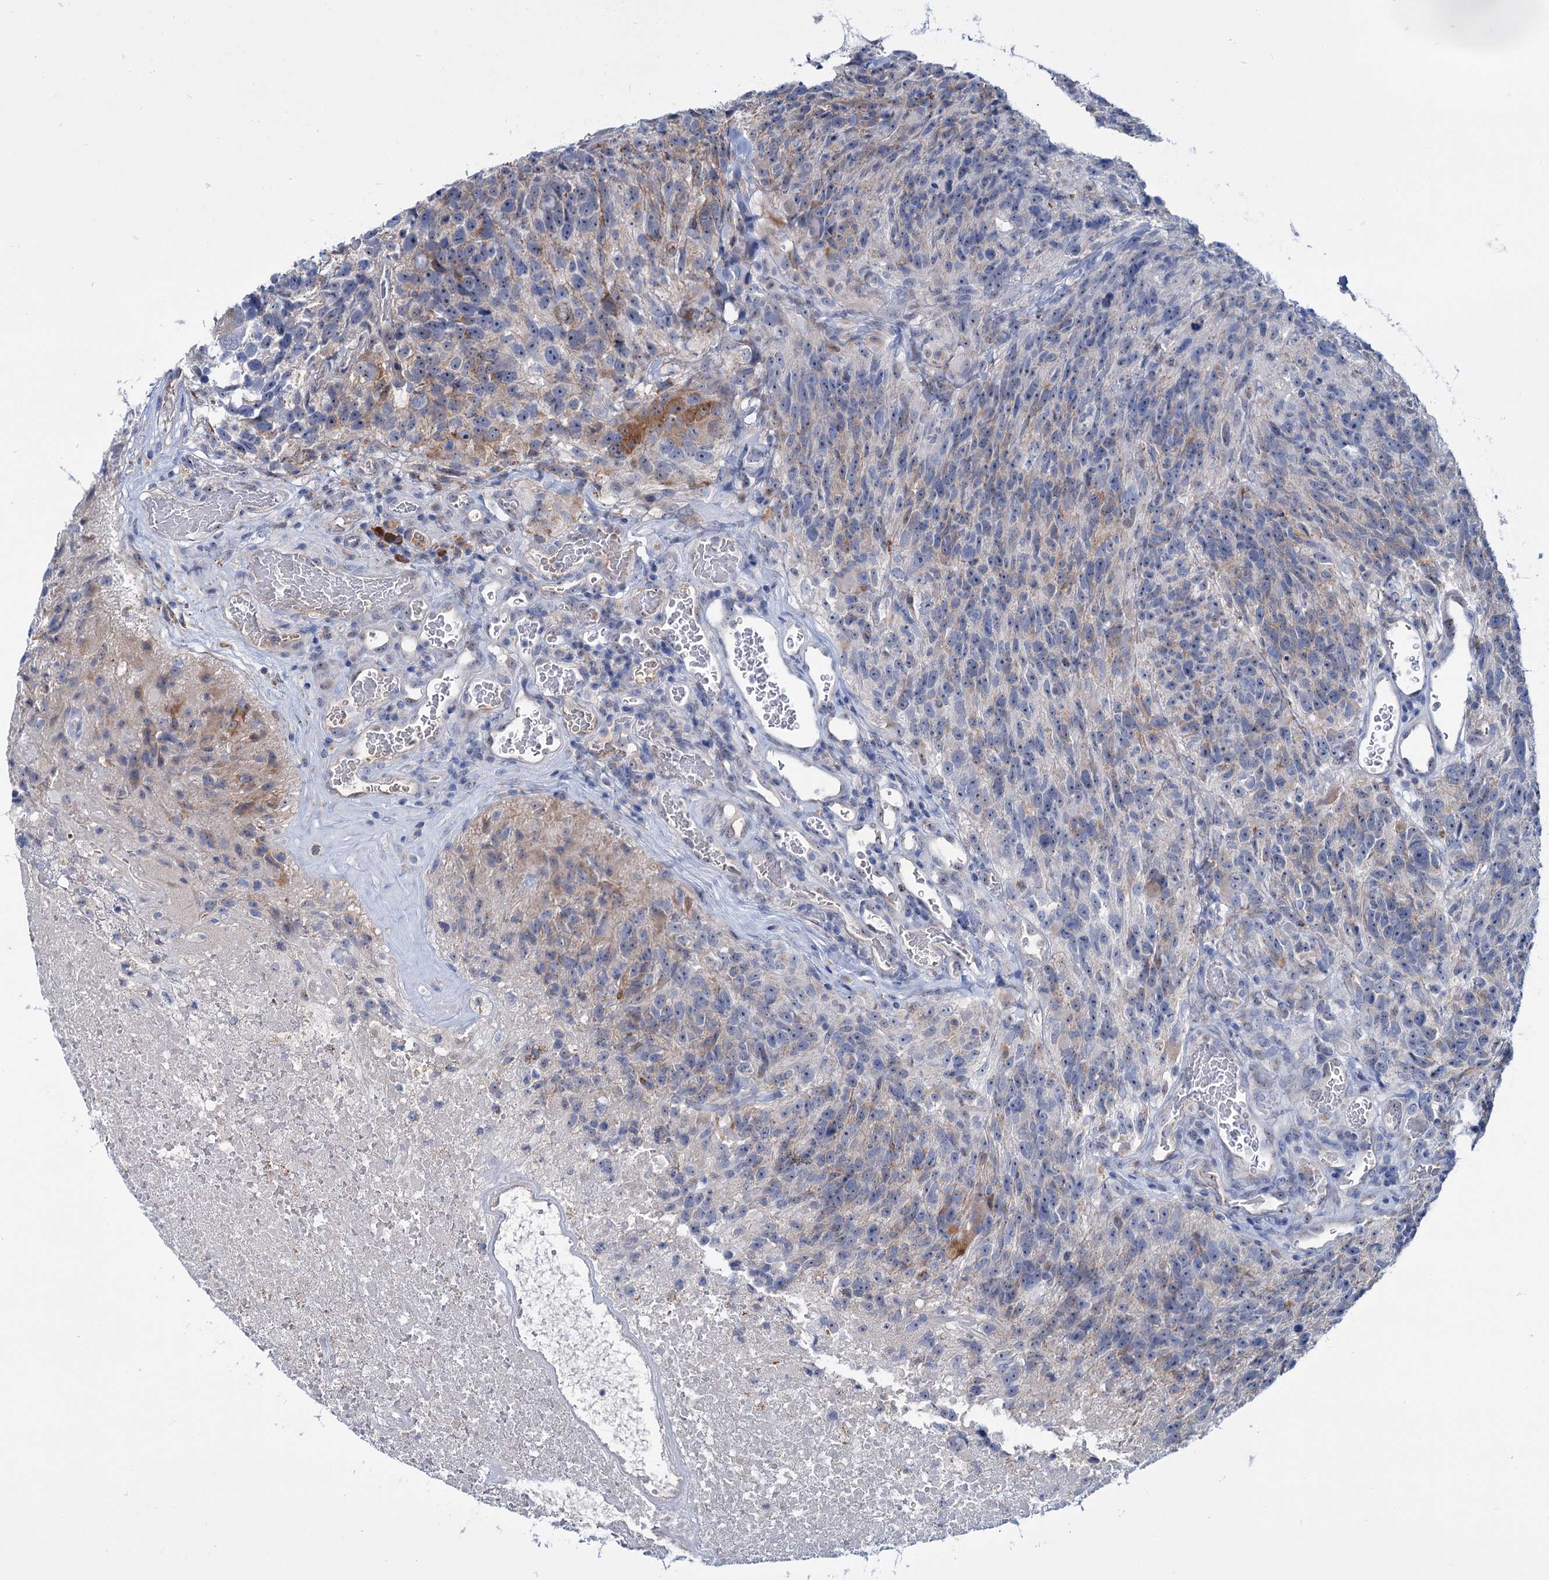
{"staining": {"intensity": "weak", "quantity": "<25%", "location": "cytoplasmic/membranous"}, "tissue": "glioma", "cell_type": "Tumor cells", "image_type": "cancer", "snomed": [{"axis": "morphology", "description": "Glioma, malignant, High grade"}, {"axis": "topography", "description": "Brain"}], "caption": "Immunohistochemistry of malignant glioma (high-grade) exhibits no staining in tumor cells.", "gene": "LPIN1", "patient": {"sex": "male", "age": 76}}